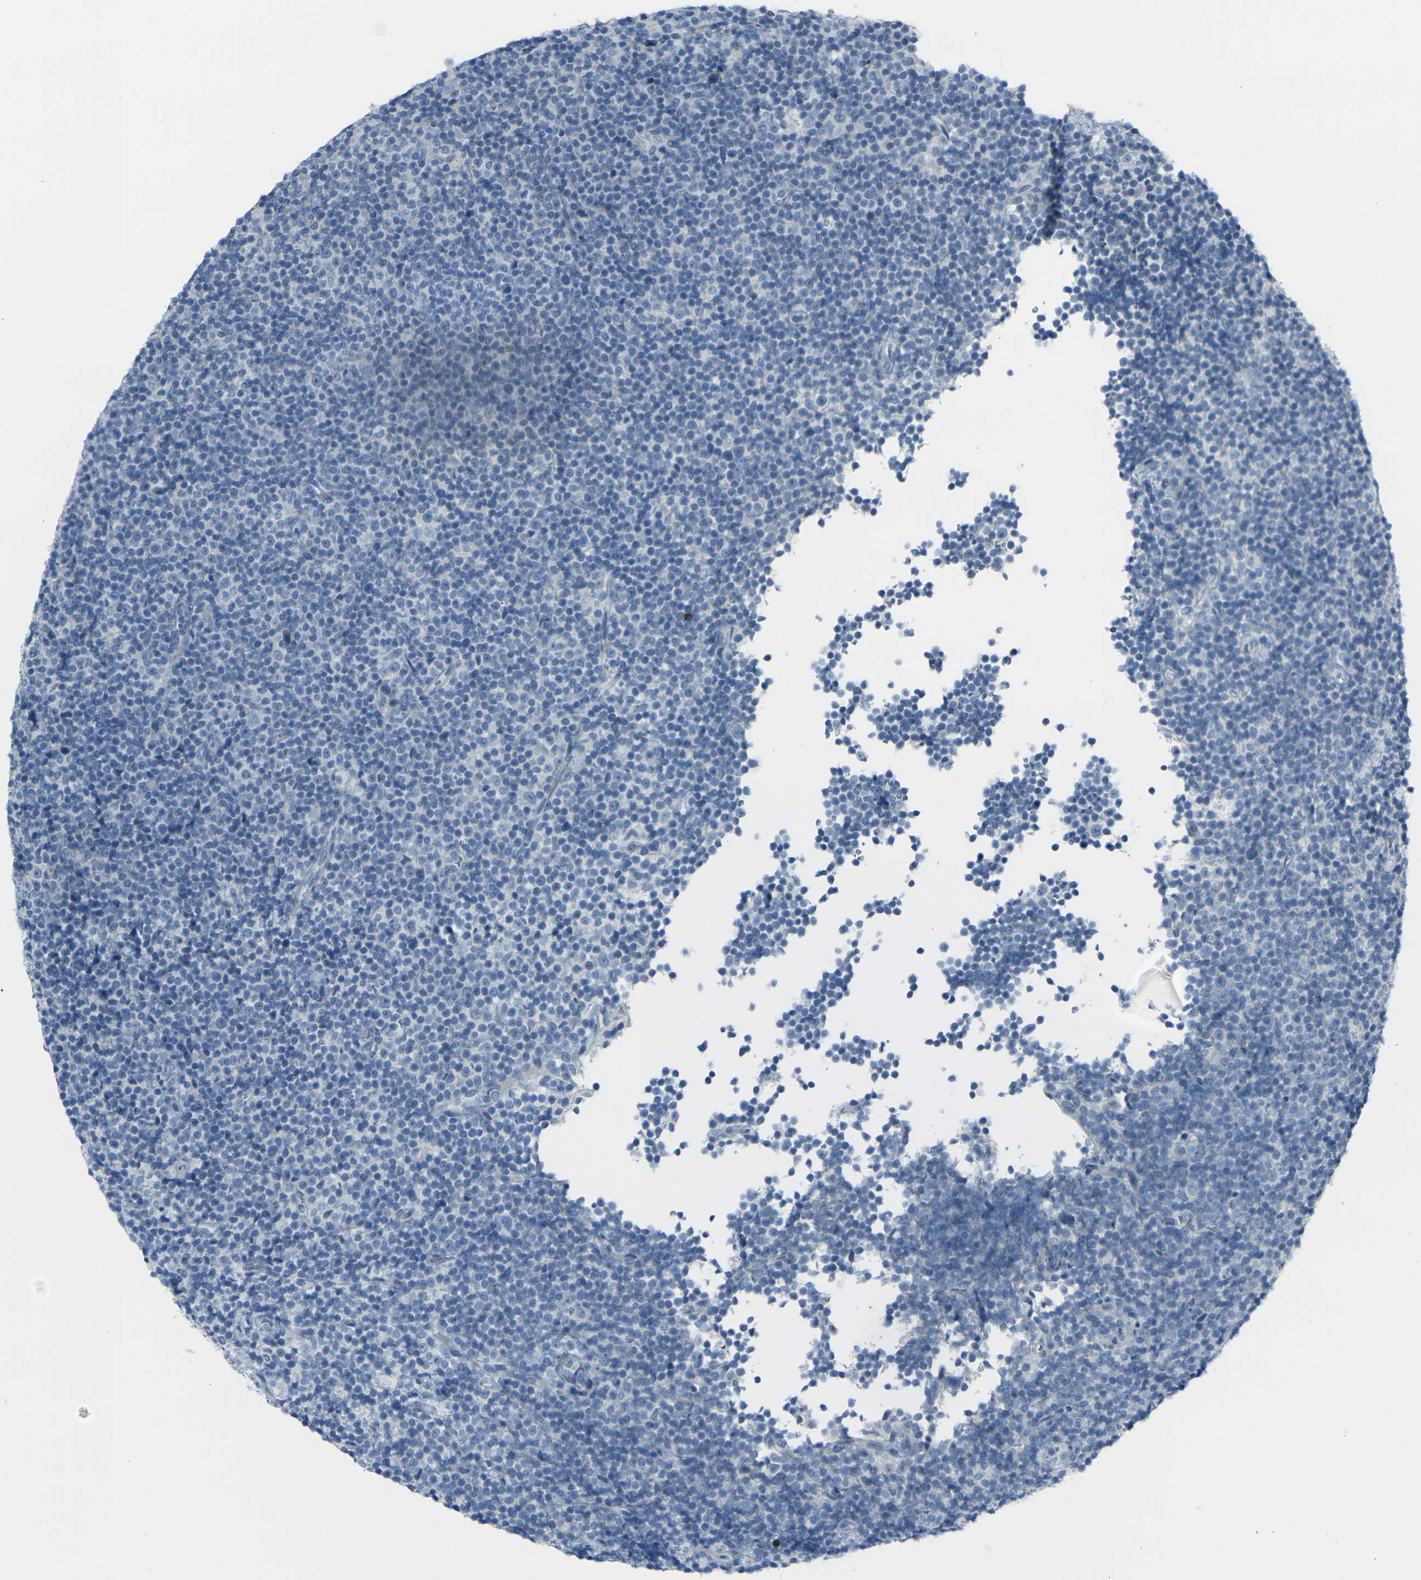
{"staining": {"intensity": "negative", "quantity": "none", "location": "none"}, "tissue": "lymphoma", "cell_type": "Tumor cells", "image_type": "cancer", "snomed": [{"axis": "morphology", "description": "Malignant lymphoma, non-Hodgkin's type, Low grade"}, {"axis": "topography", "description": "Lymph node"}], "caption": "The photomicrograph exhibits no staining of tumor cells in lymphoma.", "gene": "ANKRD46", "patient": {"sex": "female", "age": 67}}